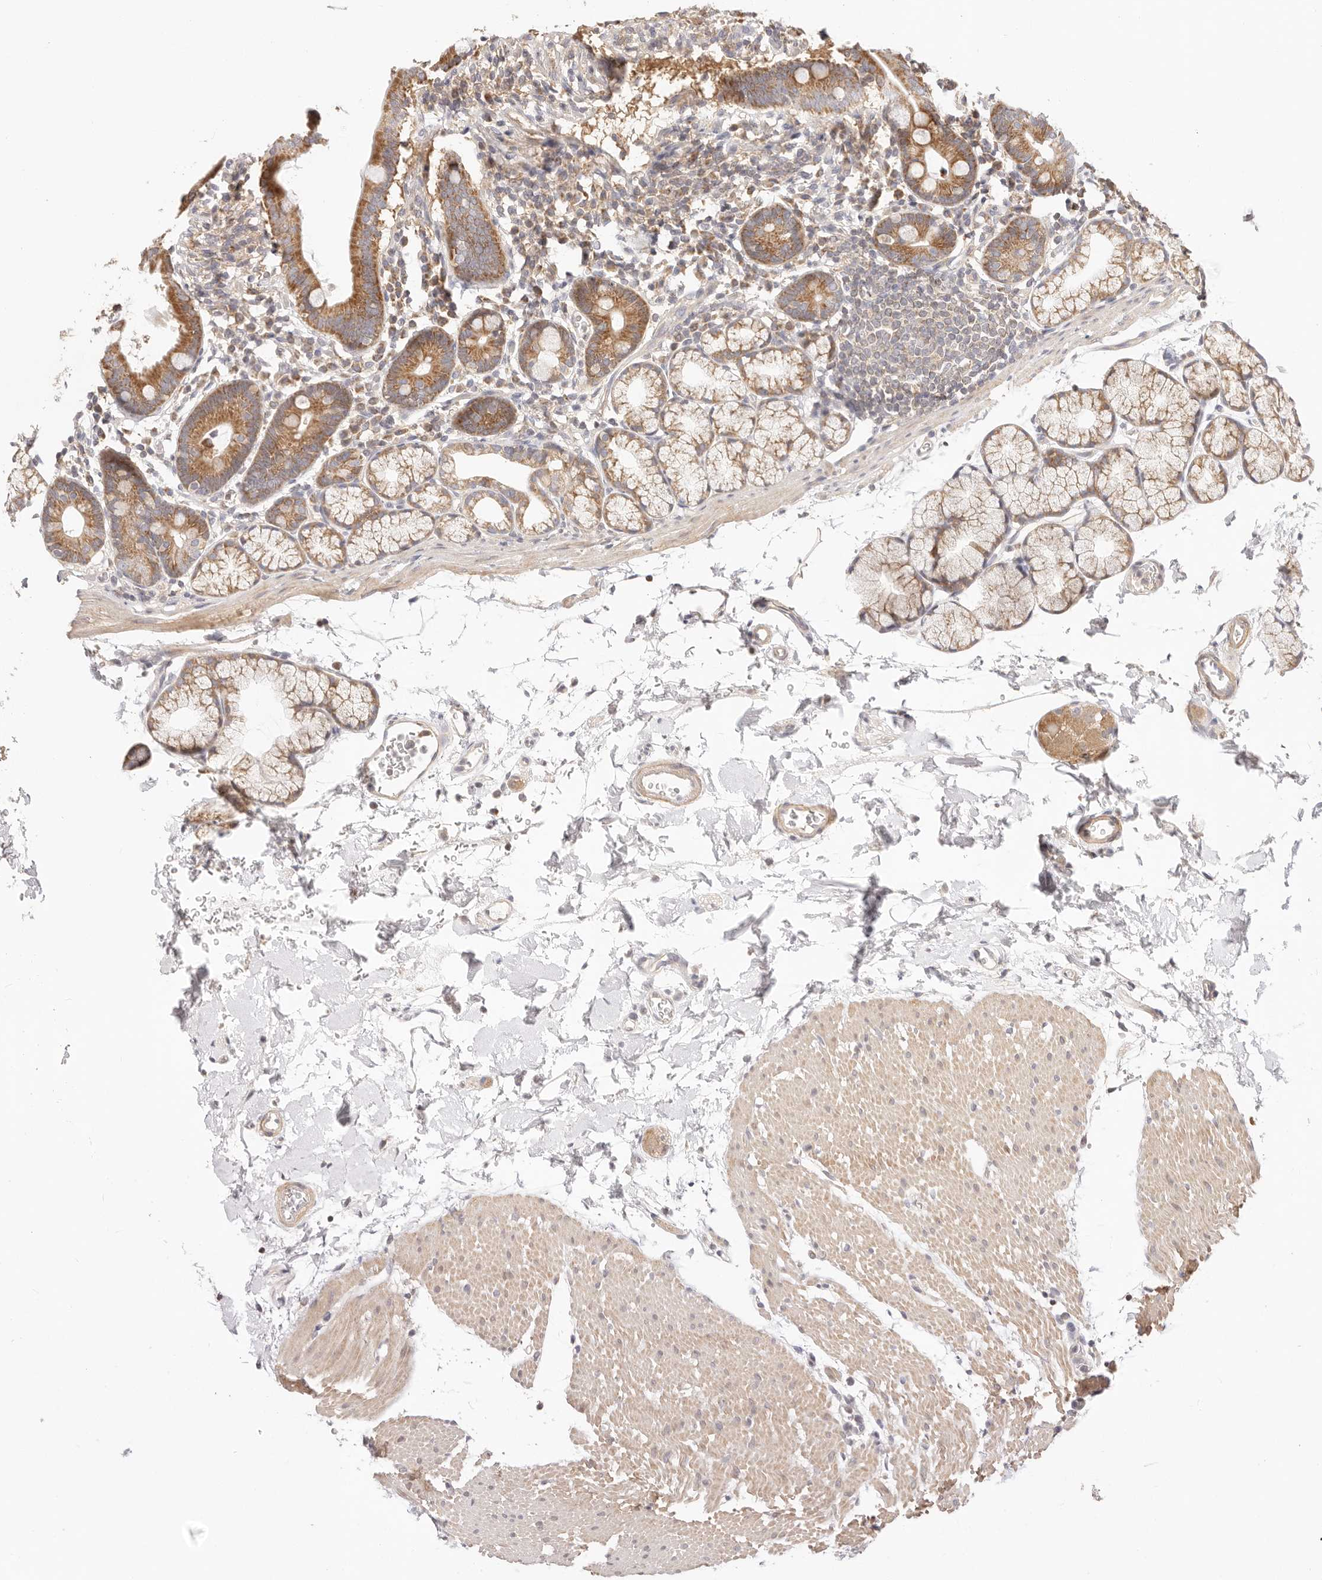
{"staining": {"intensity": "moderate", "quantity": ">75%", "location": "cytoplasmic/membranous"}, "tissue": "duodenum", "cell_type": "Glandular cells", "image_type": "normal", "snomed": [{"axis": "morphology", "description": "Normal tissue, NOS"}, {"axis": "topography", "description": "Duodenum"}], "caption": "Brown immunohistochemical staining in normal human duodenum demonstrates moderate cytoplasmic/membranous expression in approximately >75% of glandular cells. The staining was performed using DAB, with brown indicating positive protein expression. Nuclei are stained blue with hematoxylin.", "gene": "KCMF1", "patient": {"sex": "male", "age": 54}}